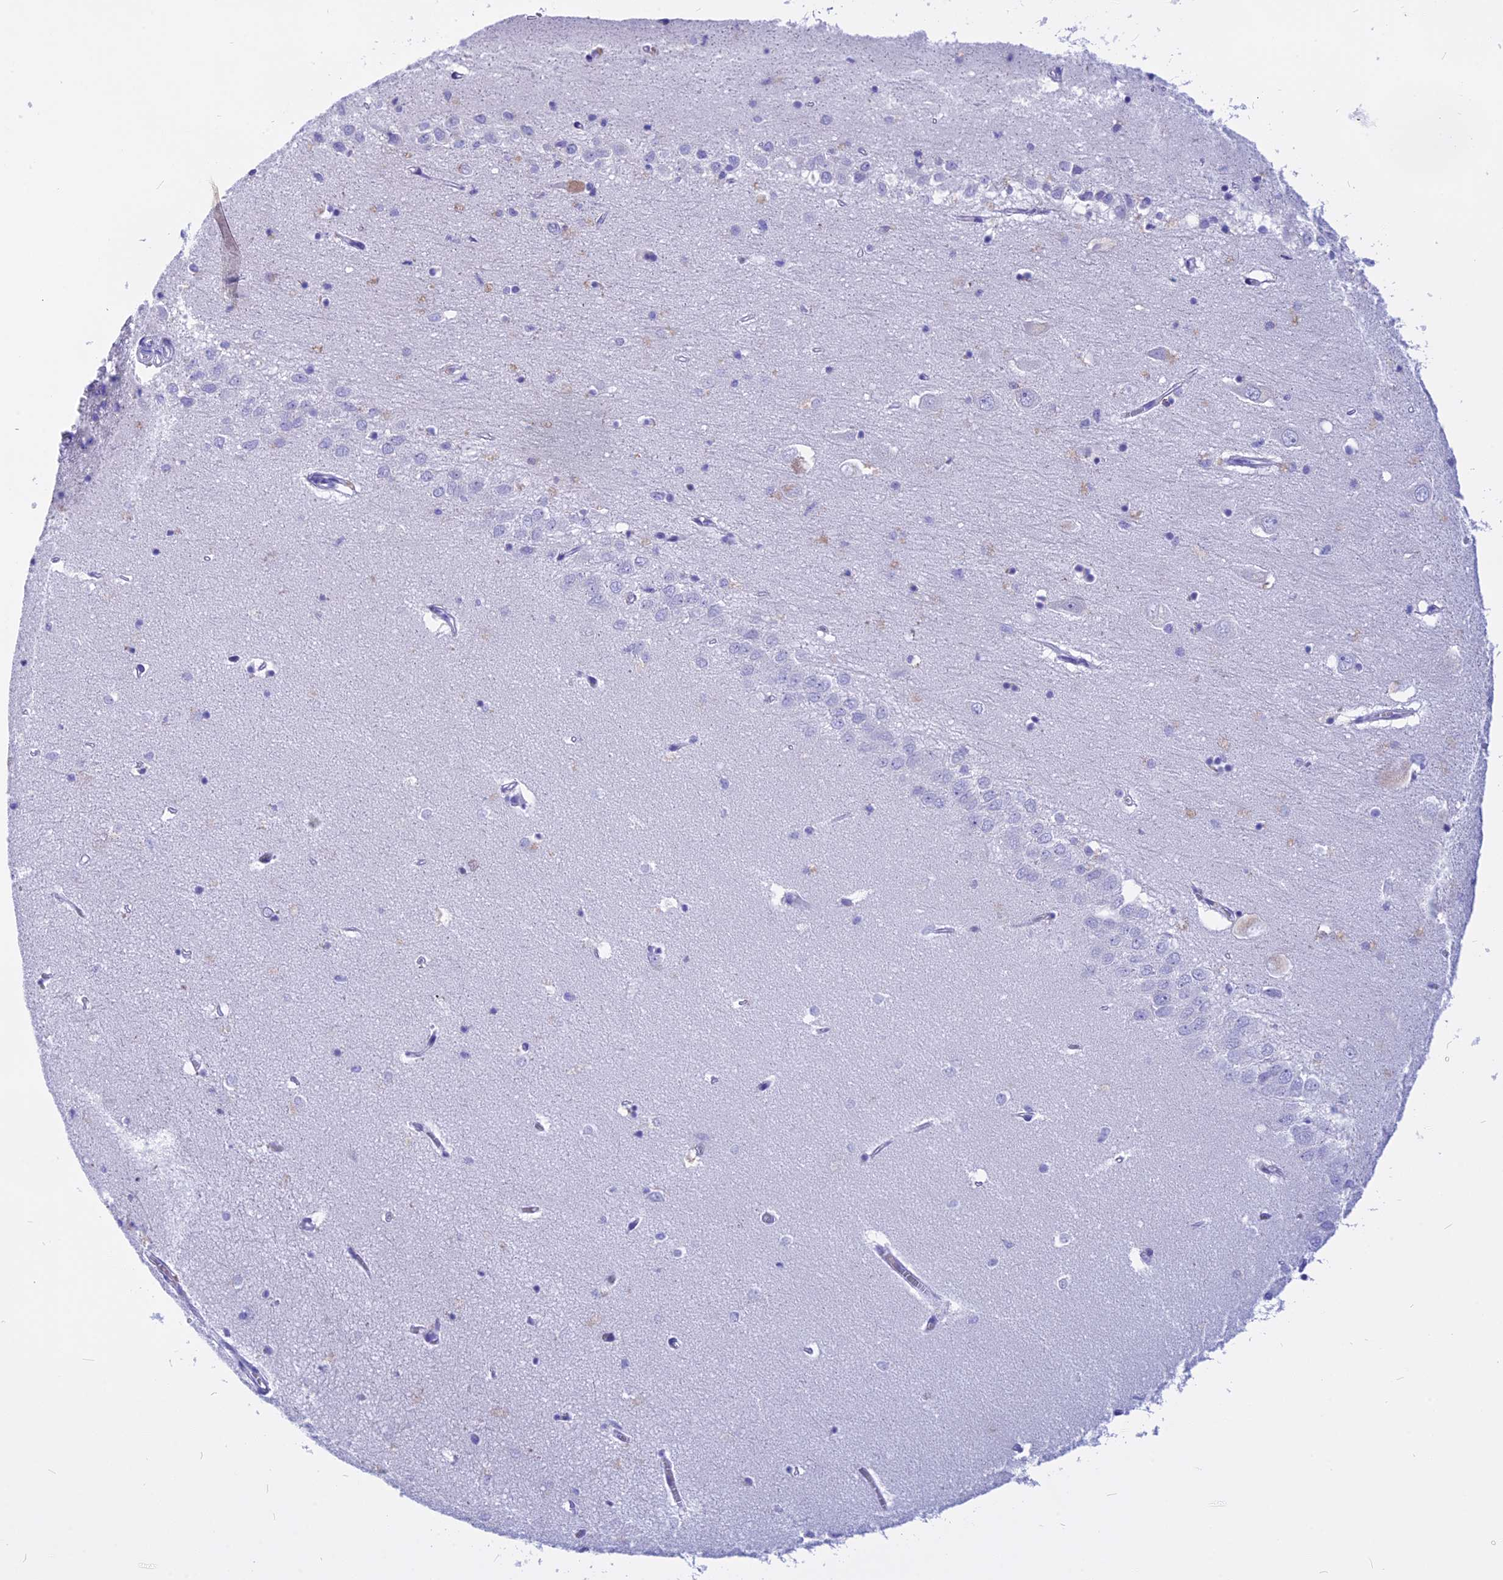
{"staining": {"intensity": "negative", "quantity": "none", "location": "none"}, "tissue": "hippocampus", "cell_type": "Glial cells", "image_type": "normal", "snomed": [{"axis": "morphology", "description": "Normal tissue, NOS"}, {"axis": "topography", "description": "Hippocampus"}], "caption": "Immunohistochemical staining of unremarkable human hippocampus demonstrates no significant staining in glial cells. (DAB (3,3'-diaminobenzidine) immunohistochemistry (IHC) with hematoxylin counter stain).", "gene": "ISCA1", "patient": {"sex": "female", "age": 64}}